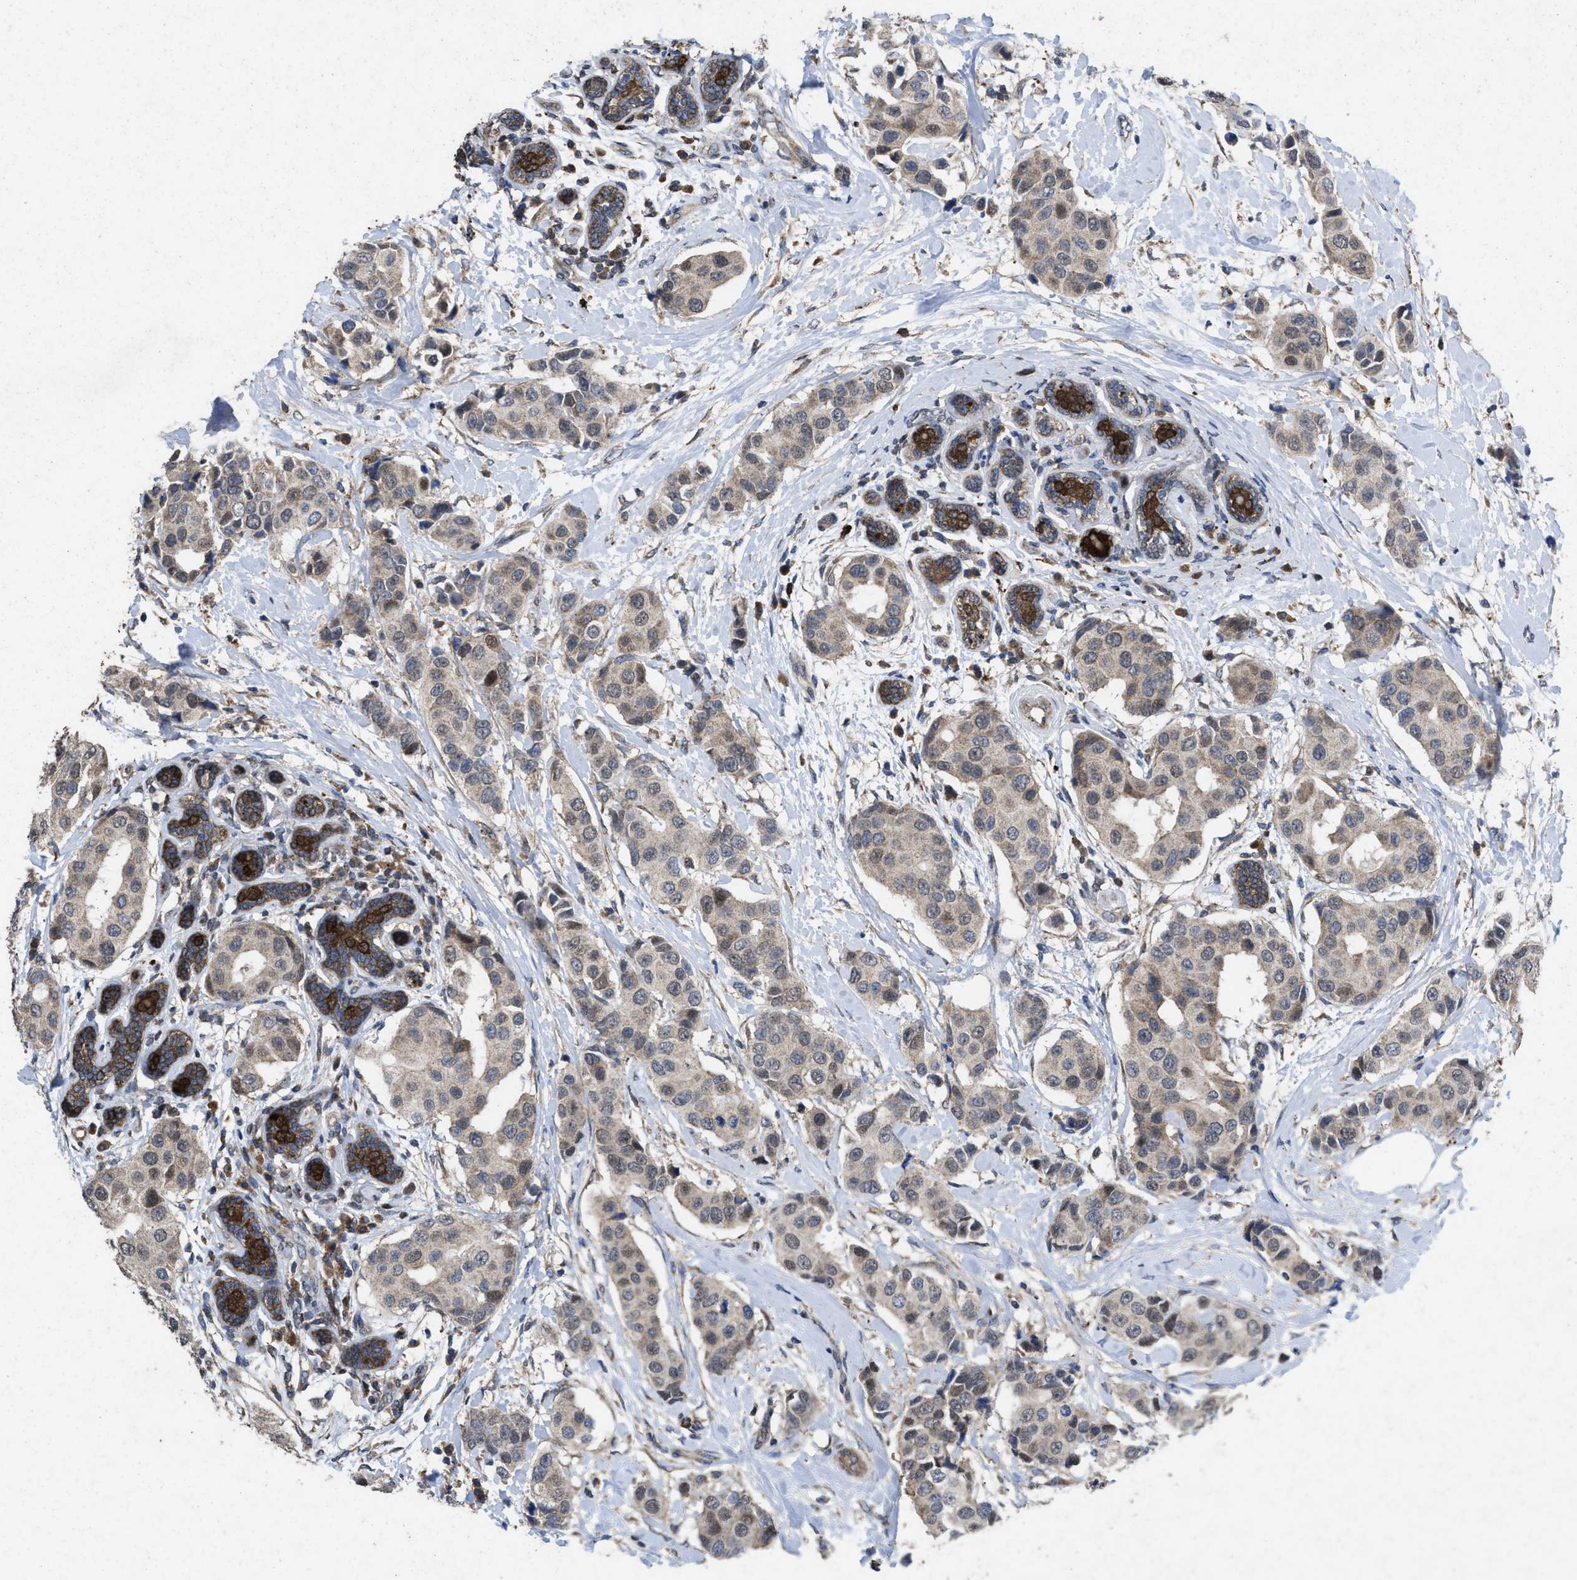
{"staining": {"intensity": "weak", "quantity": "25%-75%", "location": "cytoplasmic/membranous"}, "tissue": "breast cancer", "cell_type": "Tumor cells", "image_type": "cancer", "snomed": [{"axis": "morphology", "description": "Normal tissue, NOS"}, {"axis": "morphology", "description": "Duct carcinoma"}, {"axis": "topography", "description": "Breast"}], "caption": "This micrograph reveals immunohistochemistry staining of human breast cancer (intraductal carcinoma), with low weak cytoplasmic/membranous expression in about 25%-75% of tumor cells.", "gene": "MSI2", "patient": {"sex": "female", "age": 39}}